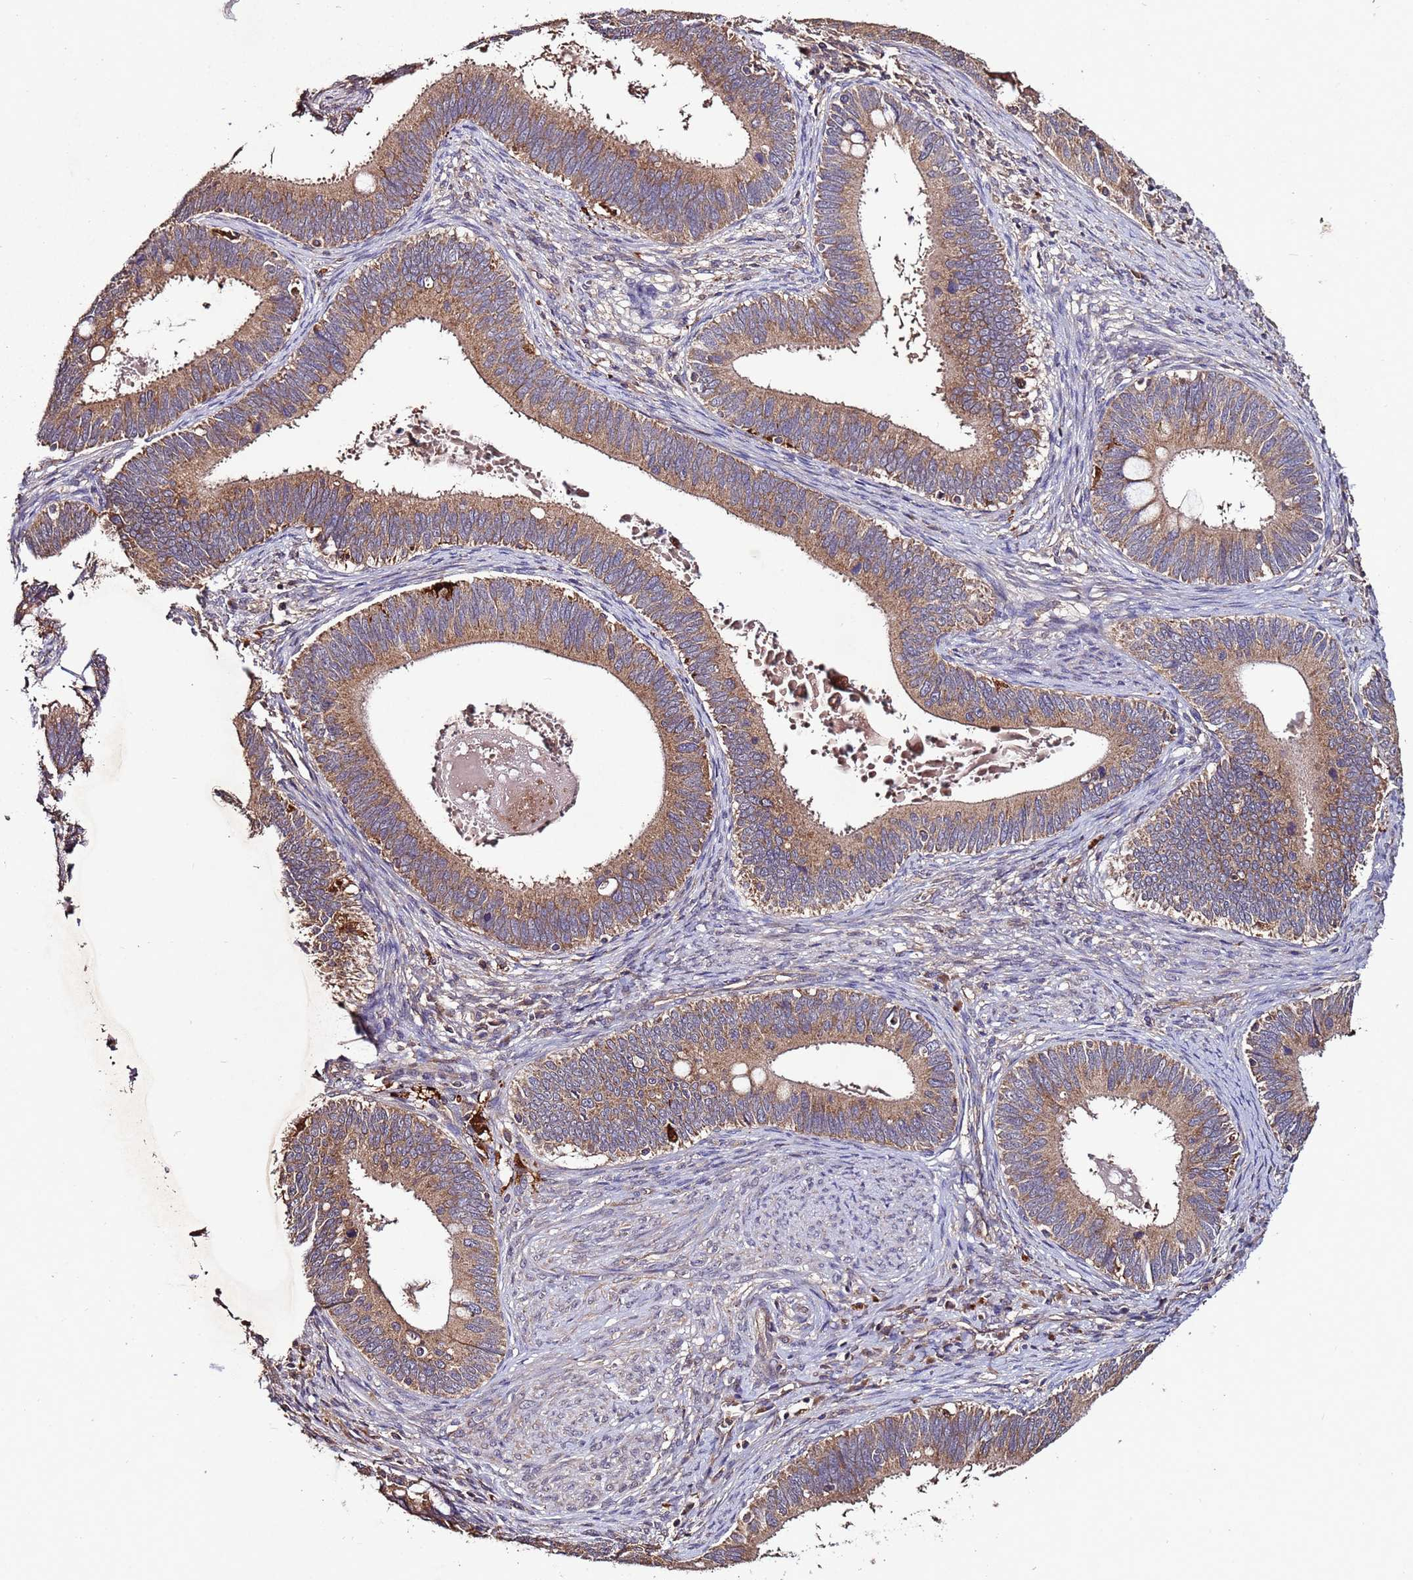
{"staining": {"intensity": "moderate", "quantity": ">75%", "location": "cytoplasmic/membranous"}, "tissue": "cervical cancer", "cell_type": "Tumor cells", "image_type": "cancer", "snomed": [{"axis": "morphology", "description": "Adenocarcinoma, NOS"}, {"axis": "topography", "description": "Cervix"}], "caption": "Cervical adenocarcinoma stained with DAB (3,3'-diaminobenzidine) immunohistochemistry displays medium levels of moderate cytoplasmic/membranous expression in approximately >75% of tumor cells.", "gene": "RPS15A", "patient": {"sex": "female", "age": 42}}